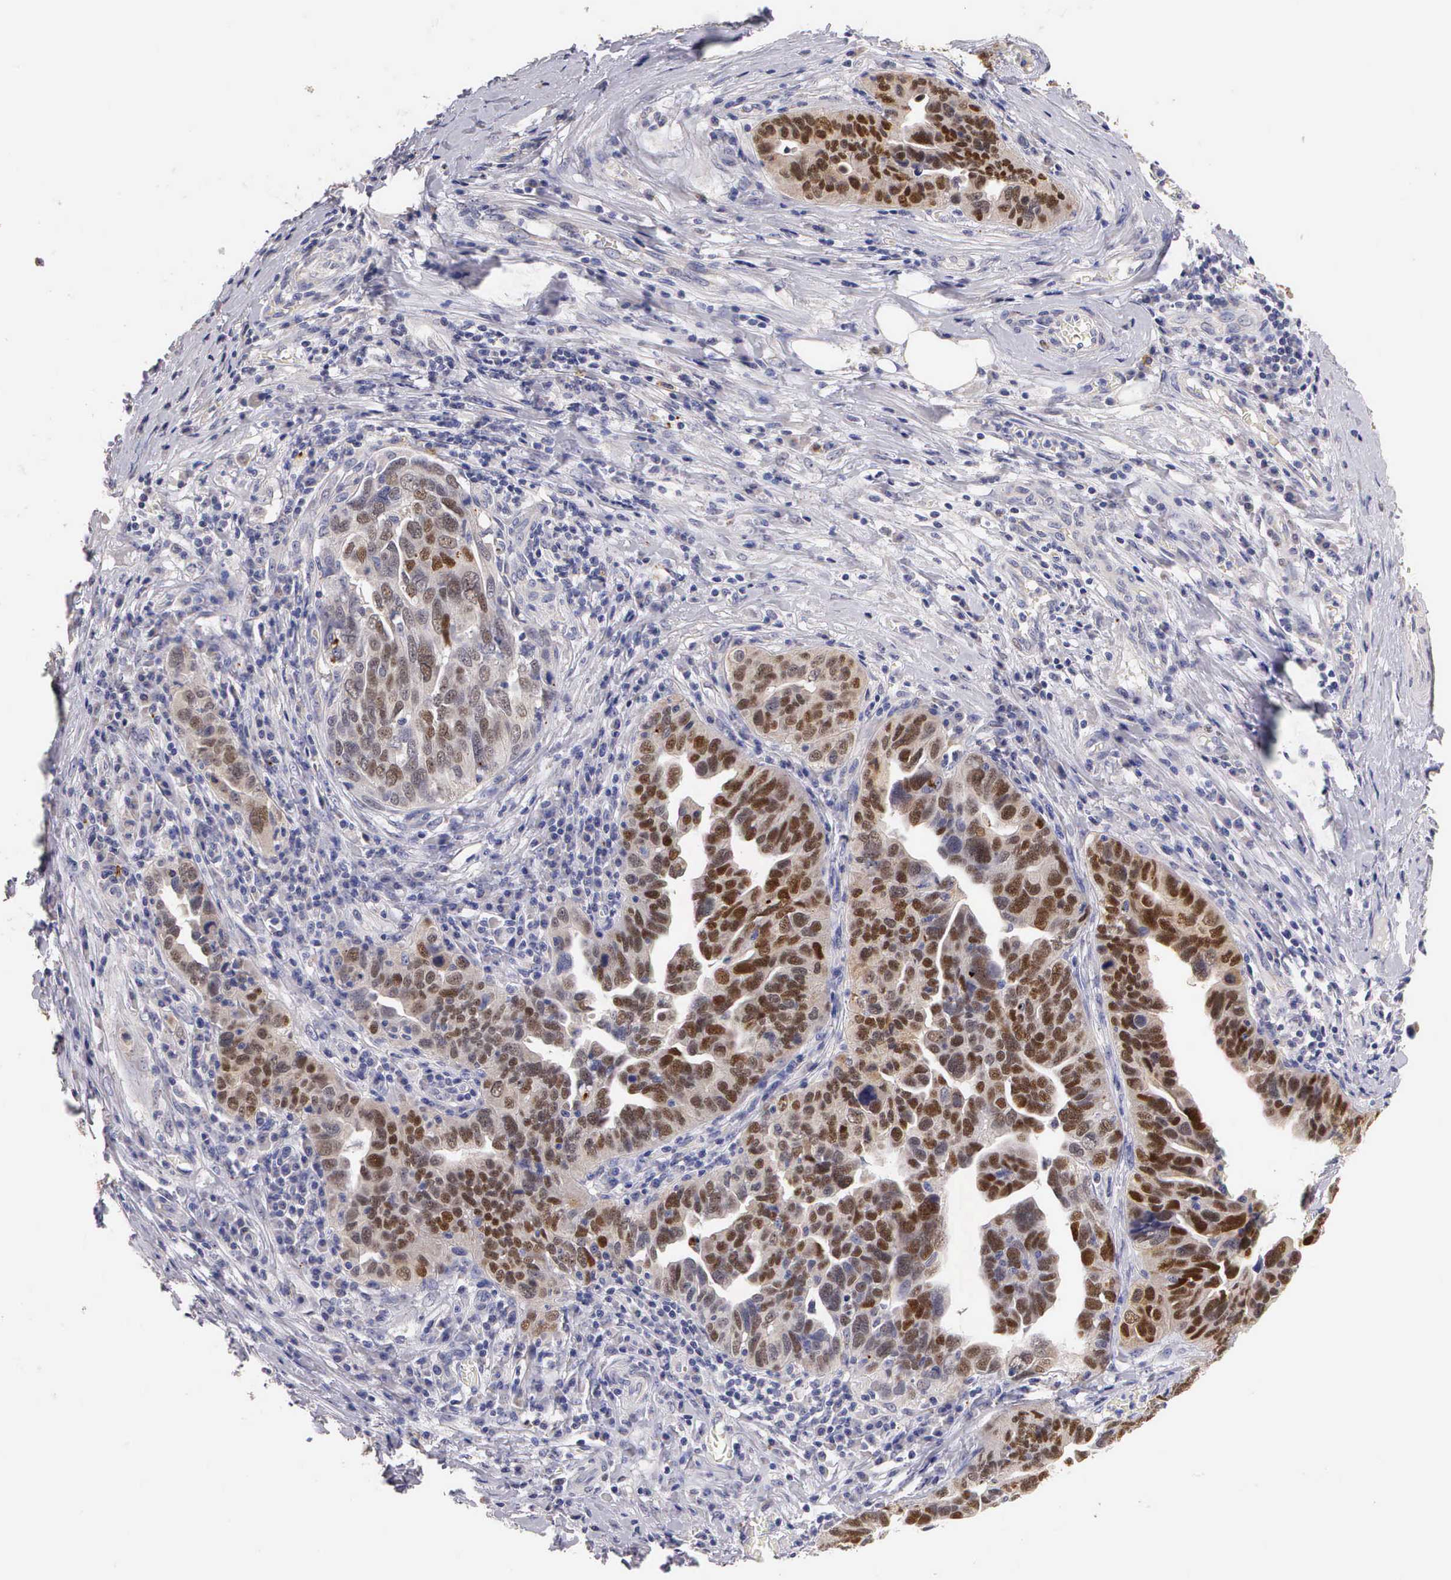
{"staining": {"intensity": "strong", "quantity": ">75%", "location": "nuclear"}, "tissue": "ovarian cancer", "cell_type": "Tumor cells", "image_type": "cancer", "snomed": [{"axis": "morphology", "description": "Cystadenocarcinoma, serous, NOS"}, {"axis": "topography", "description": "Ovary"}], "caption": "A brown stain labels strong nuclear expression of a protein in human ovarian serous cystadenocarcinoma tumor cells. (brown staining indicates protein expression, while blue staining denotes nuclei).", "gene": "ESR1", "patient": {"sex": "female", "age": 64}}